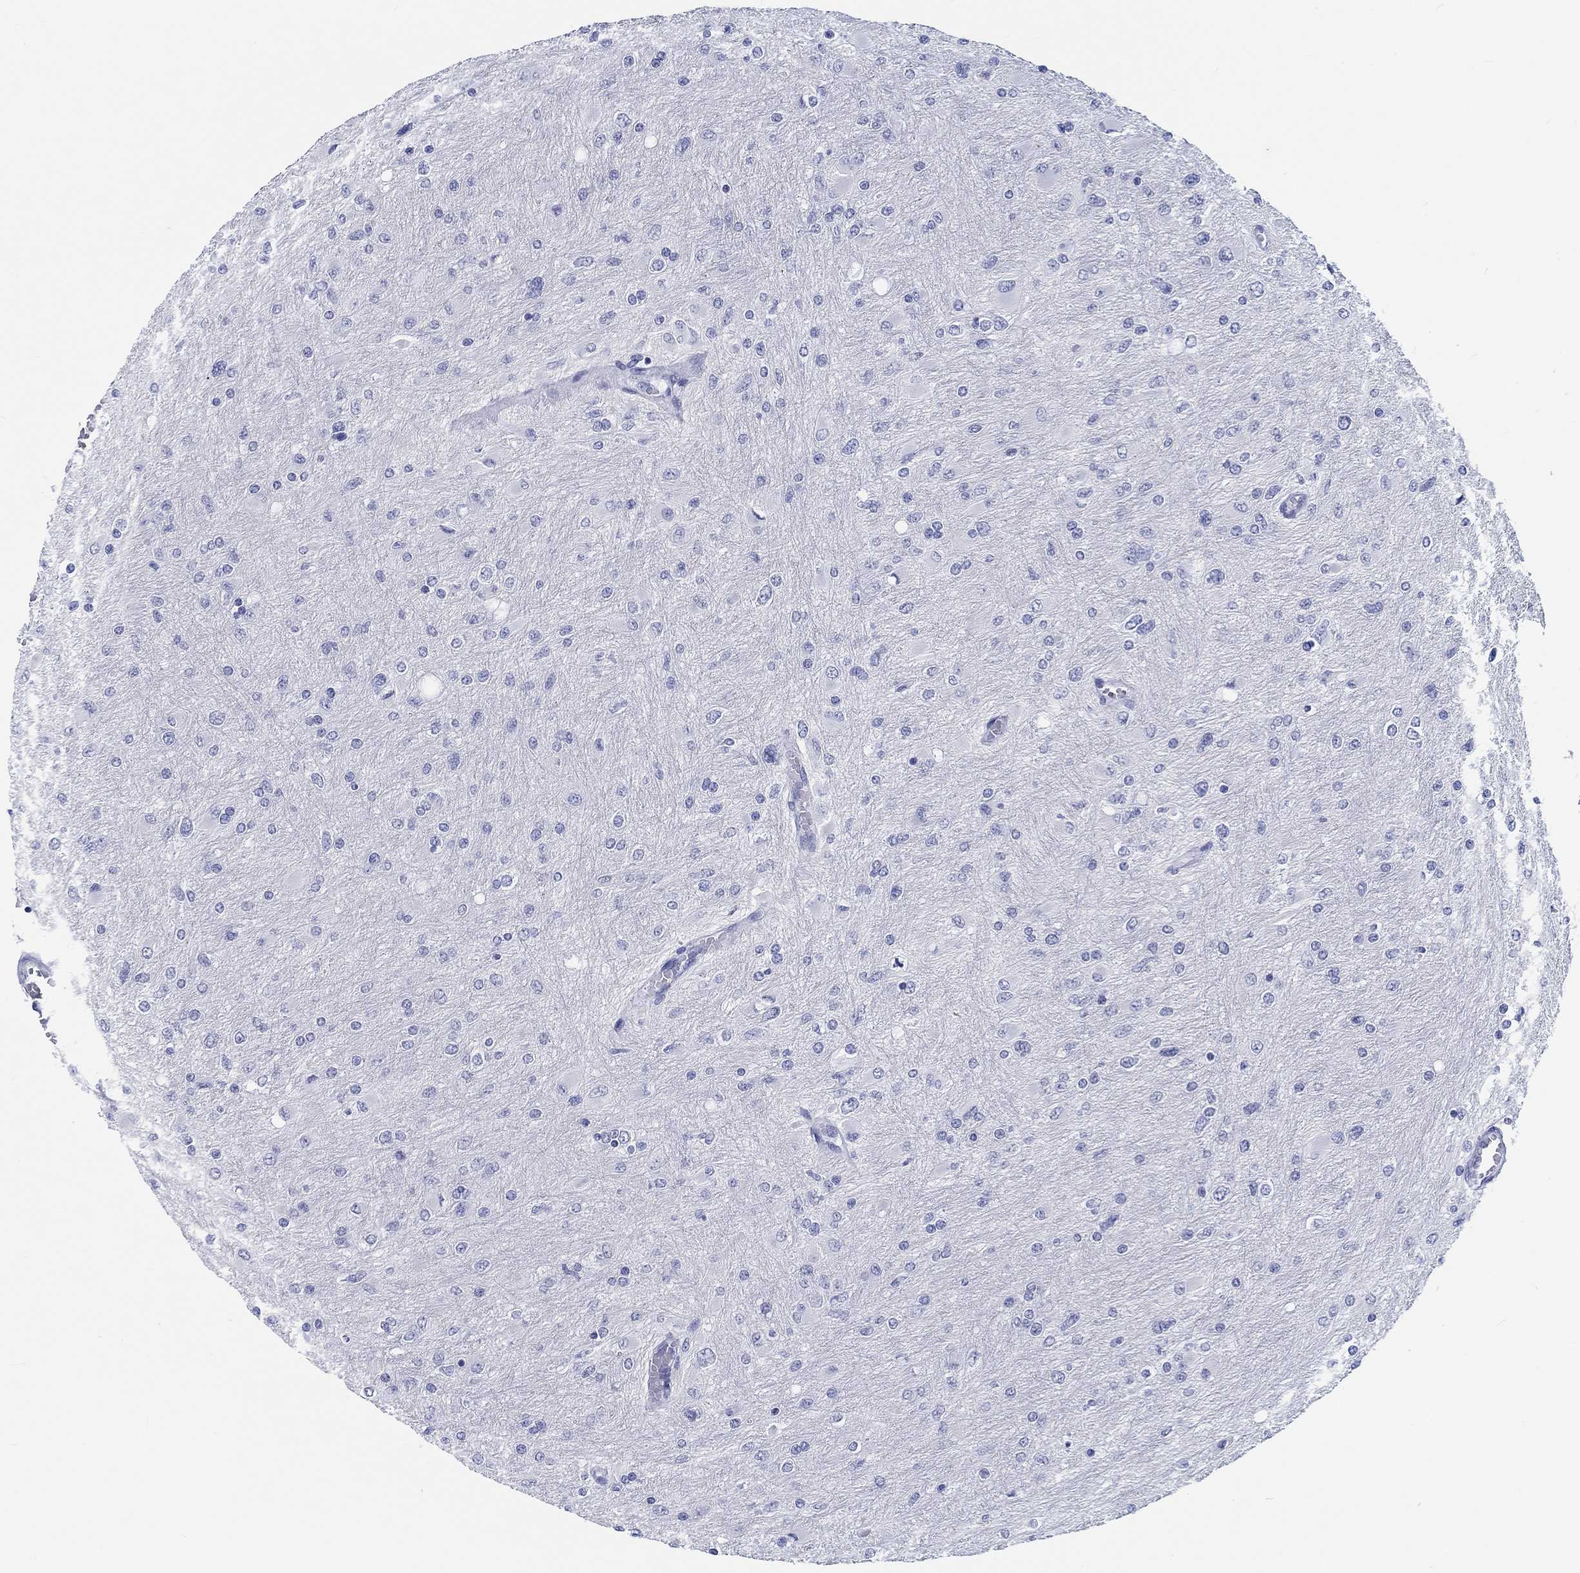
{"staining": {"intensity": "negative", "quantity": "none", "location": "none"}, "tissue": "glioma", "cell_type": "Tumor cells", "image_type": "cancer", "snomed": [{"axis": "morphology", "description": "Glioma, malignant, High grade"}, {"axis": "topography", "description": "Cerebral cortex"}], "caption": "This is an IHC image of human glioma. There is no positivity in tumor cells.", "gene": "H1-1", "patient": {"sex": "female", "age": 36}}